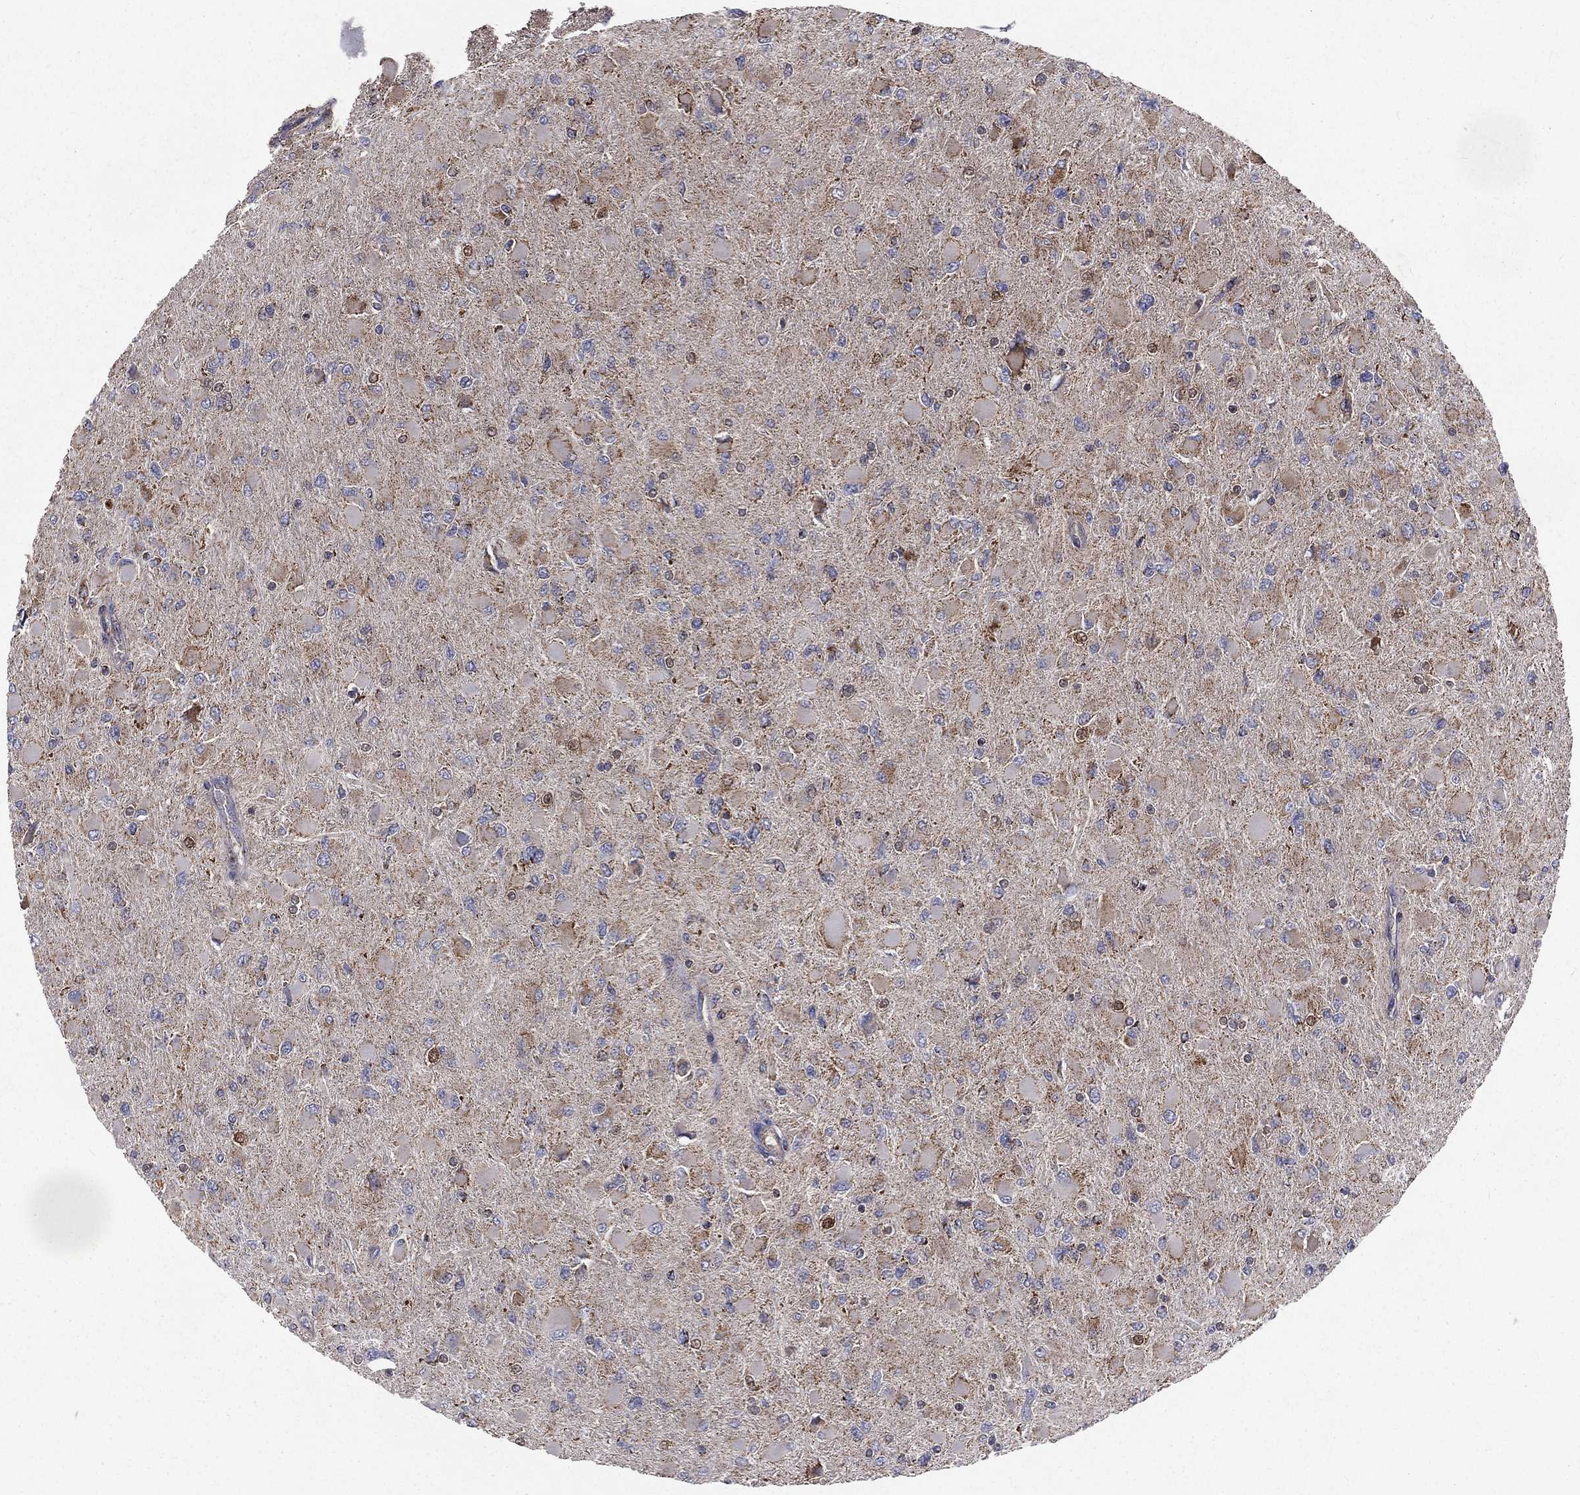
{"staining": {"intensity": "weak", "quantity": "<25%", "location": "cytoplasmic/membranous"}, "tissue": "glioma", "cell_type": "Tumor cells", "image_type": "cancer", "snomed": [{"axis": "morphology", "description": "Glioma, malignant, High grade"}, {"axis": "topography", "description": "Cerebral cortex"}], "caption": "Tumor cells show no significant protein positivity in malignant high-grade glioma. (Brightfield microscopy of DAB (3,3'-diaminobenzidine) immunohistochemistry at high magnification).", "gene": "GPD1", "patient": {"sex": "female", "age": 36}}